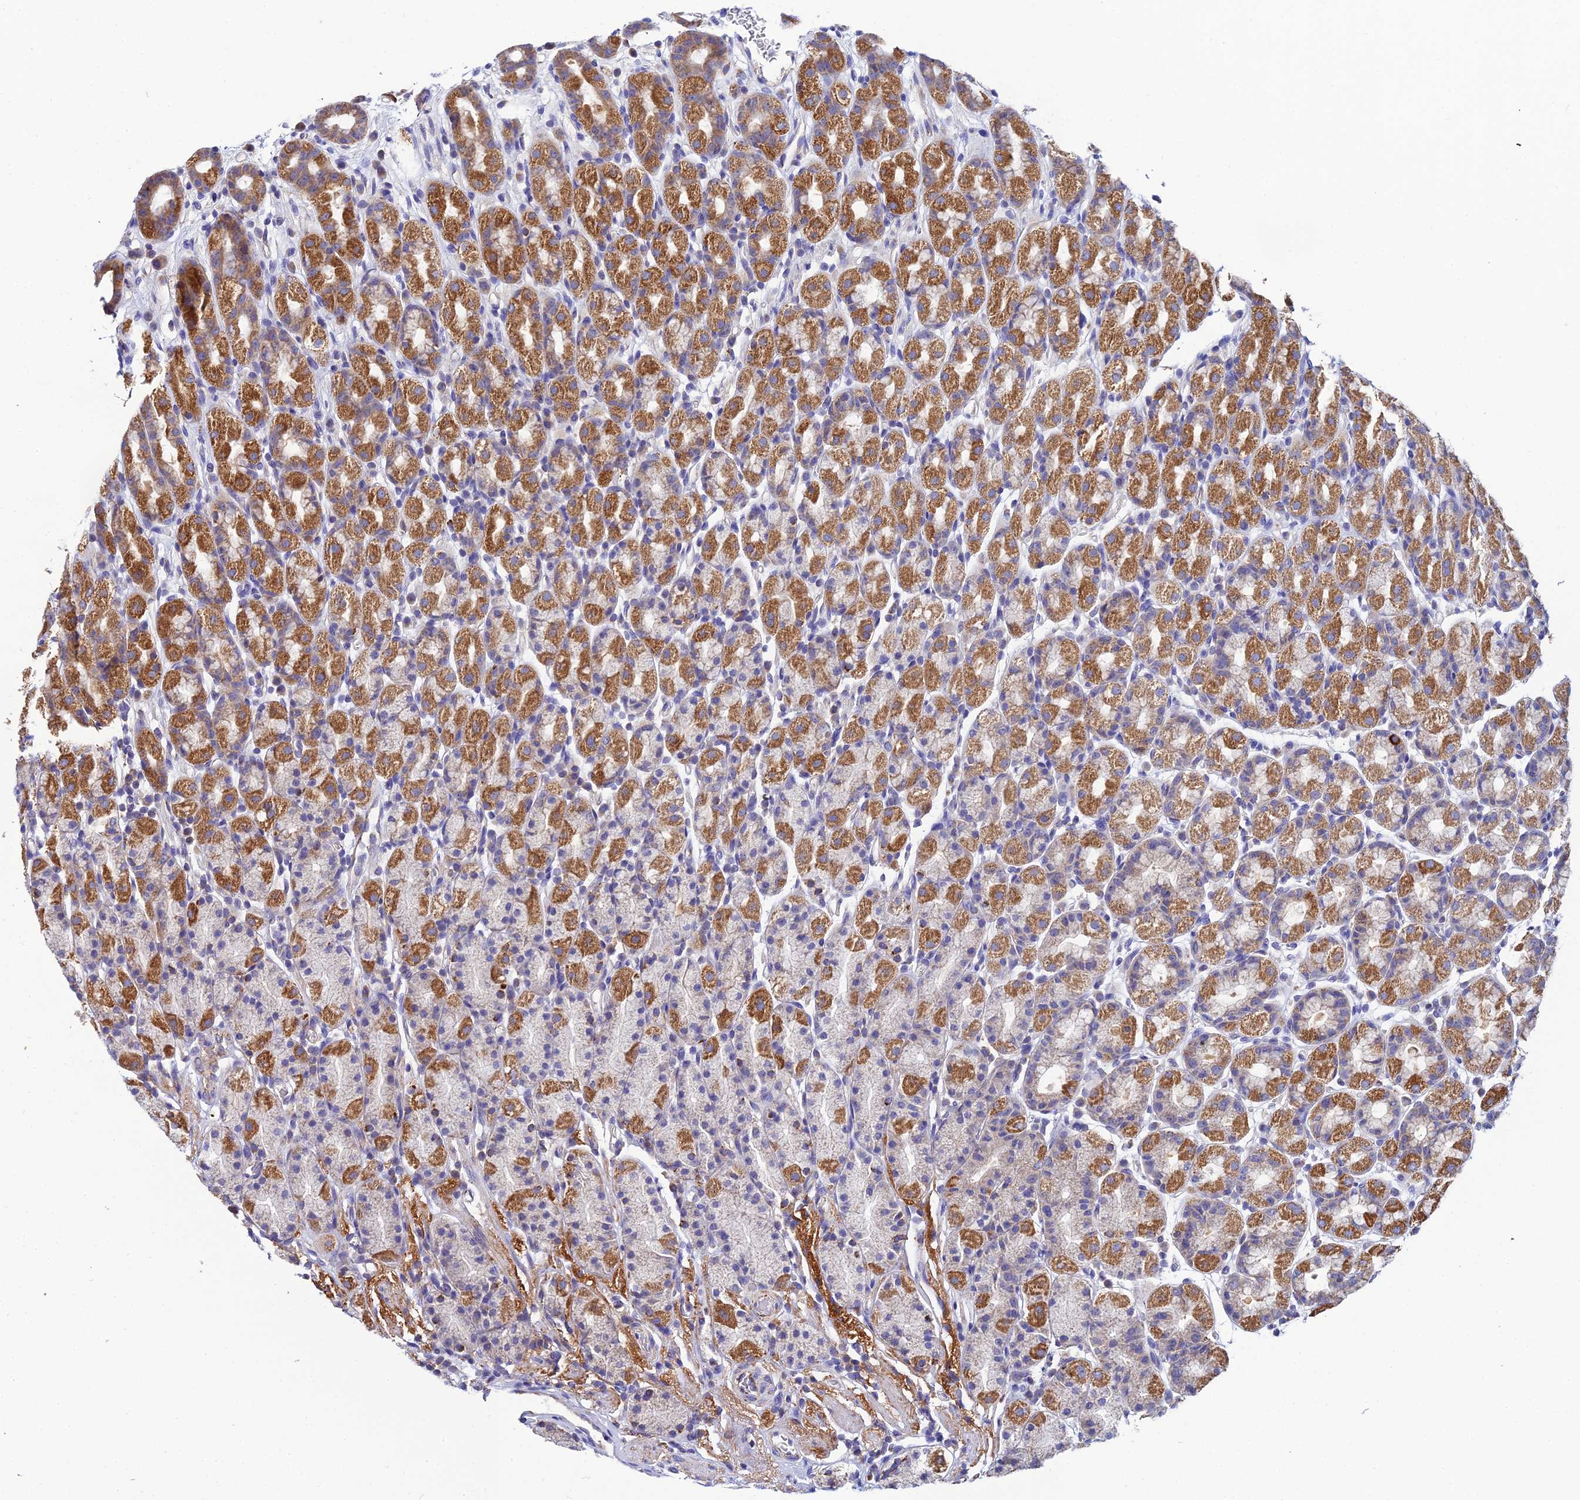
{"staining": {"intensity": "moderate", "quantity": ">75%", "location": "cytoplasmic/membranous"}, "tissue": "stomach", "cell_type": "Glandular cells", "image_type": "normal", "snomed": [{"axis": "morphology", "description": "Normal tissue, NOS"}, {"axis": "topography", "description": "Stomach, upper"}, {"axis": "topography", "description": "Stomach, lower"}, {"axis": "topography", "description": "Small intestine"}], "caption": "Glandular cells display medium levels of moderate cytoplasmic/membranous staining in about >75% of cells in normal stomach.", "gene": "NIPSNAP3A", "patient": {"sex": "male", "age": 68}}